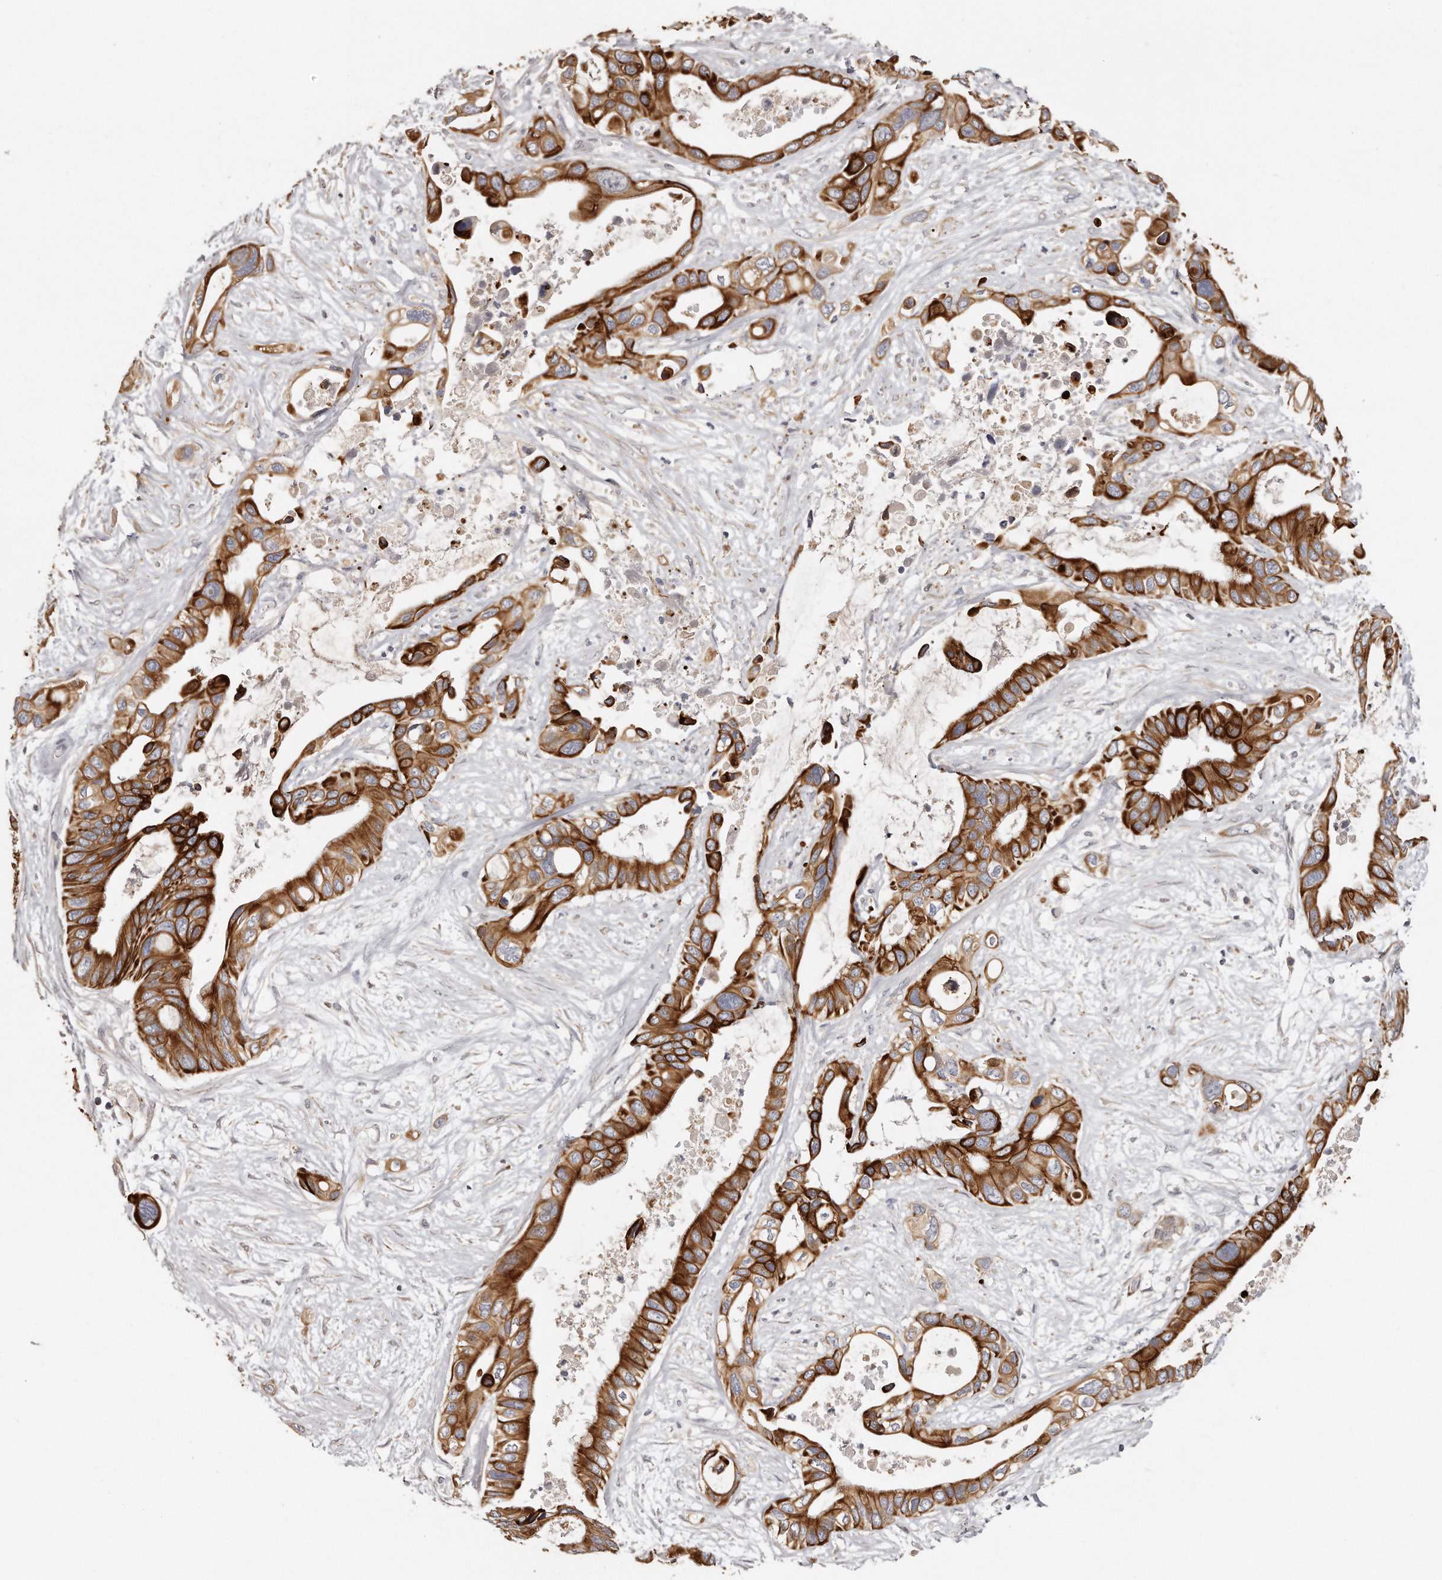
{"staining": {"intensity": "strong", "quantity": ">75%", "location": "cytoplasmic/membranous"}, "tissue": "pancreatic cancer", "cell_type": "Tumor cells", "image_type": "cancer", "snomed": [{"axis": "morphology", "description": "Adenocarcinoma, NOS"}, {"axis": "topography", "description": "Pancreas"}], "caption": "Approximately >75% of tumor cells in pancreatic cancer exhibit strong cytoplasmic/membranous protein staining as visualized by brown immunohistochemical staining.", "gene": "ZYG11A", "patient": {"sex": "male", "age": 66}}